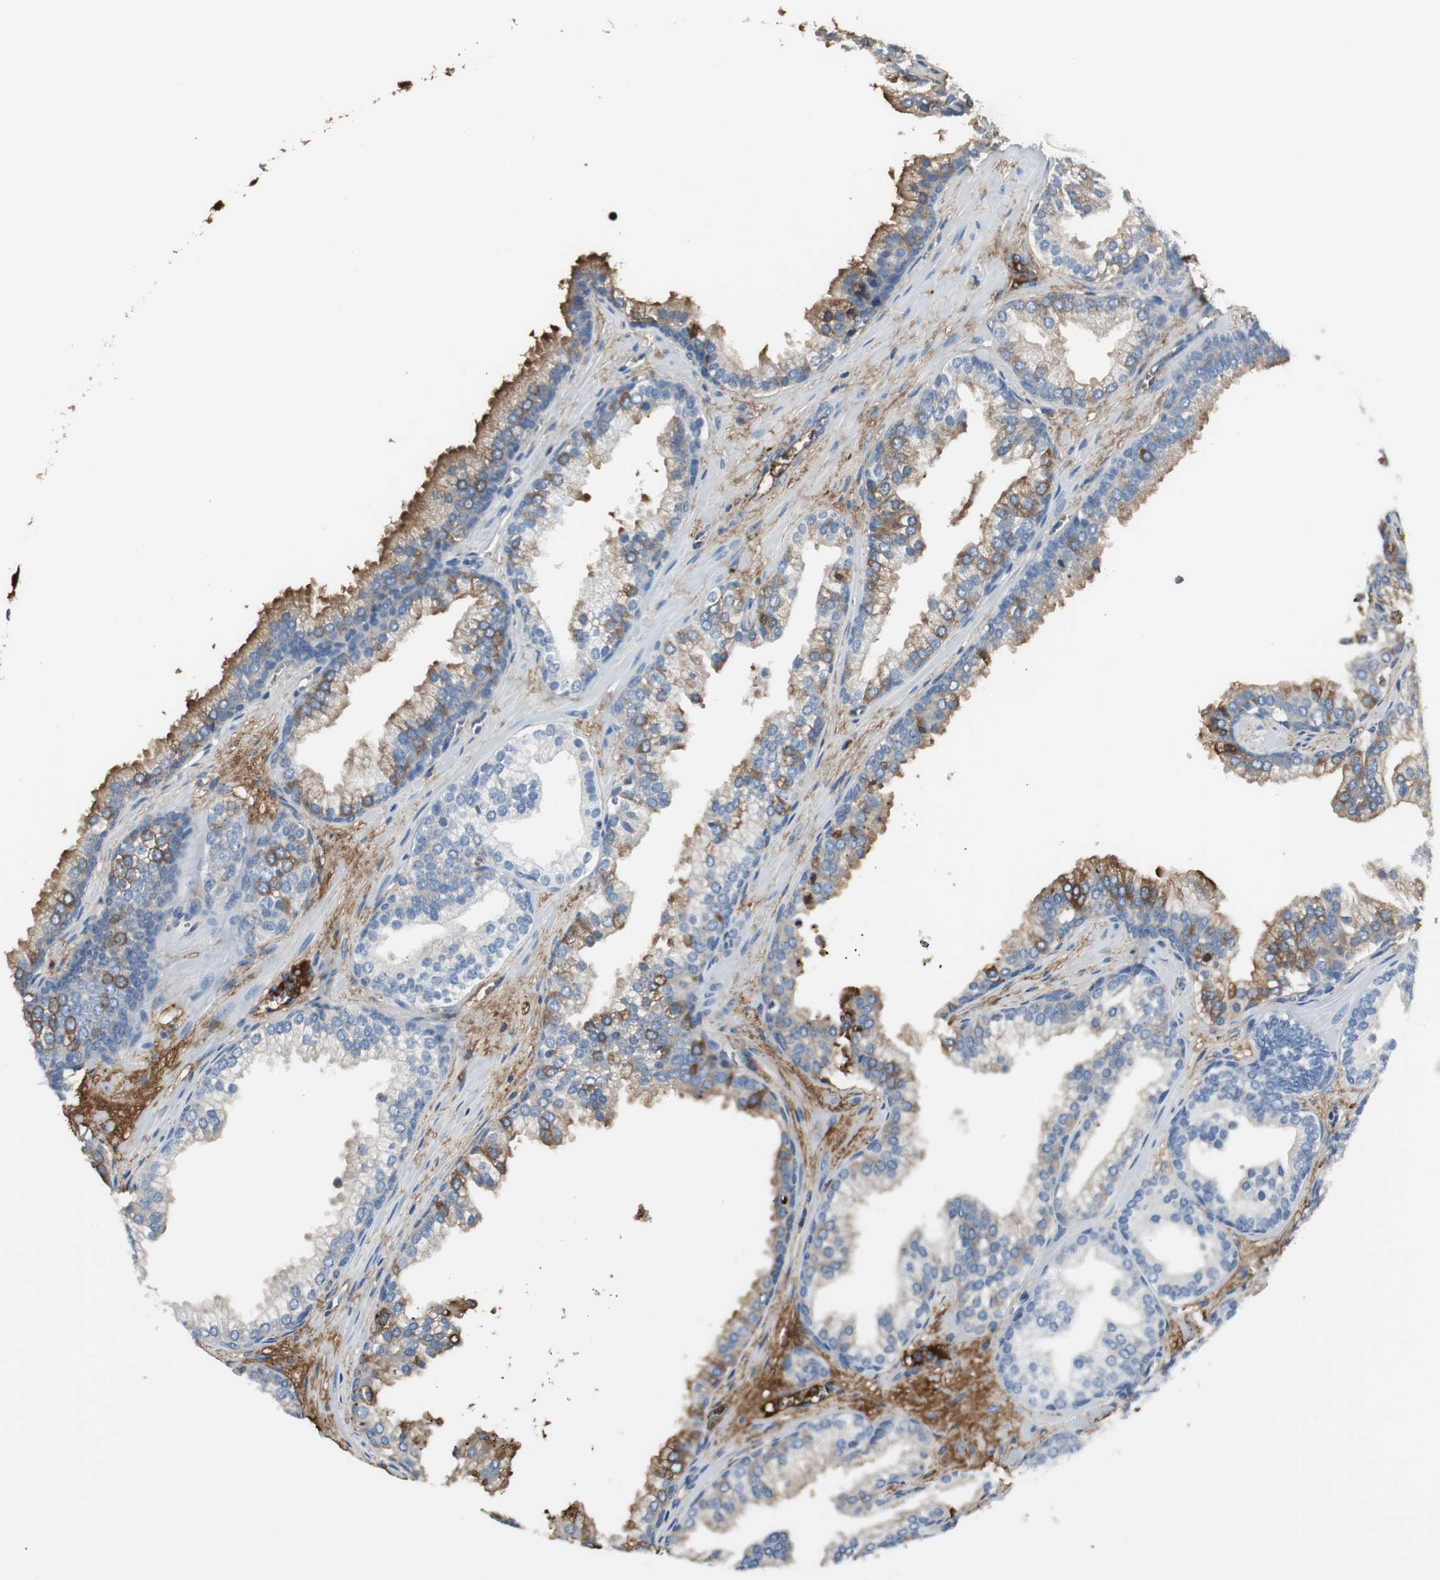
{"staining": {"intensity": "weak", "quantity": "25%-75%", "location": "cytoplasmic/membranous"}, "tissue": "prostate cancer", "cell_type": "Tumor cells", "image_type": "cancer", "snomed": [{"axis": "morphology", "description": "Adenocarcinoma, Low grade"}, {"axis": "topography", "description": "Prostate"}], "caption": "Approximately 25%-75% of tumor cells in prostate cancer (low-grade adenocarcinoma) exhibit weak cytoplasmic/membranous protein positivity as visualized by brown immunohistochemical staining.", "gene": "IGHA1", "patient": {"sex": "male", "age": 57}}